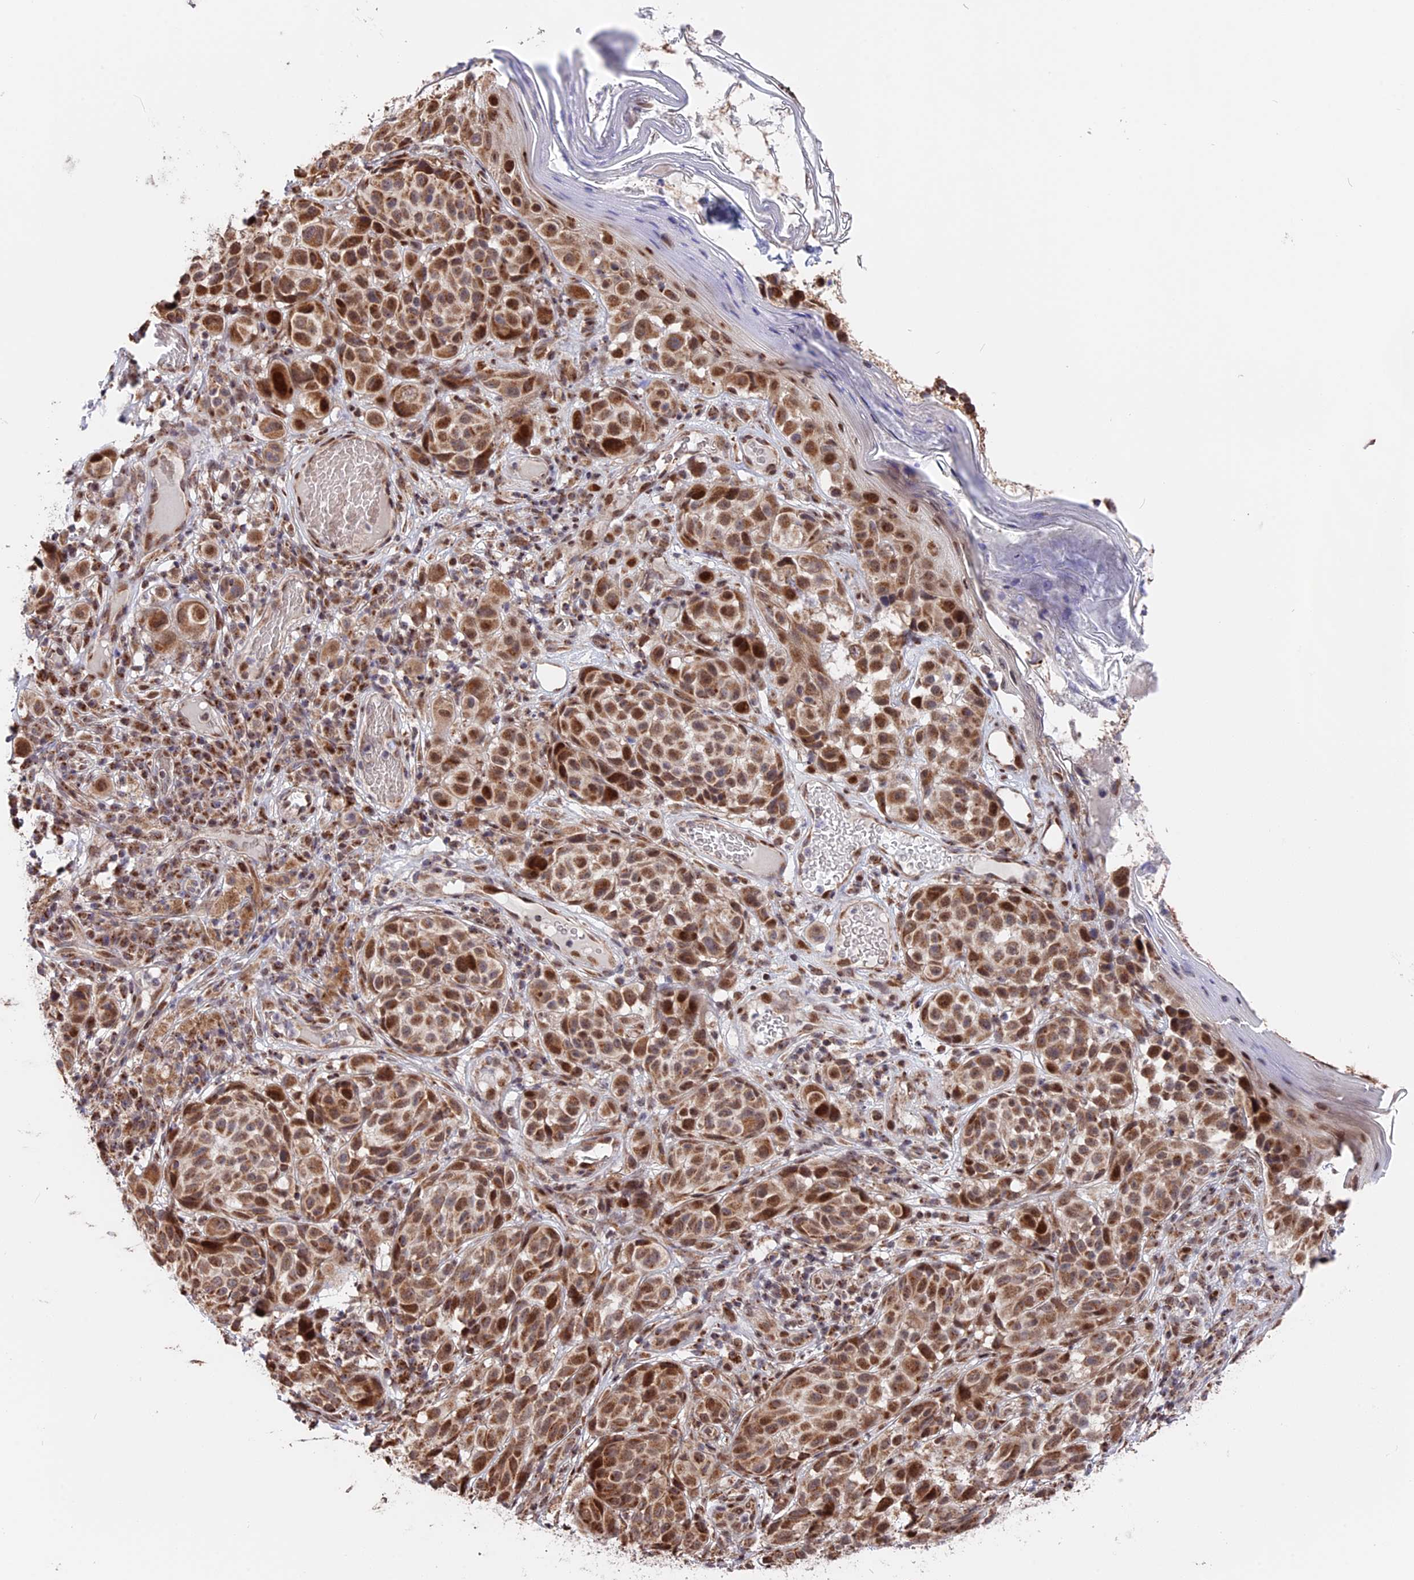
{"staining": {"intensity": "moderate", "quantity": ">75%", "location": "cytoplasmic/membranous,nuclear"}, "tissue": "melanoma", "cell_type": "Tumor cells", "image_type": "cancer", "snomed": [{"axis": "morphology", "description": "Malignant melanoma, NOS"}, {"axis": "topography", "description": "Skin"}], "caption": "Malignant melanoma stained with a brown dye shows moderate cytoplasmic/membranous and nuclear positive staining in approximately >75% of tumor cells.", "gene": "FAM174C", "patient": {"sex": "male", "age": 38}}